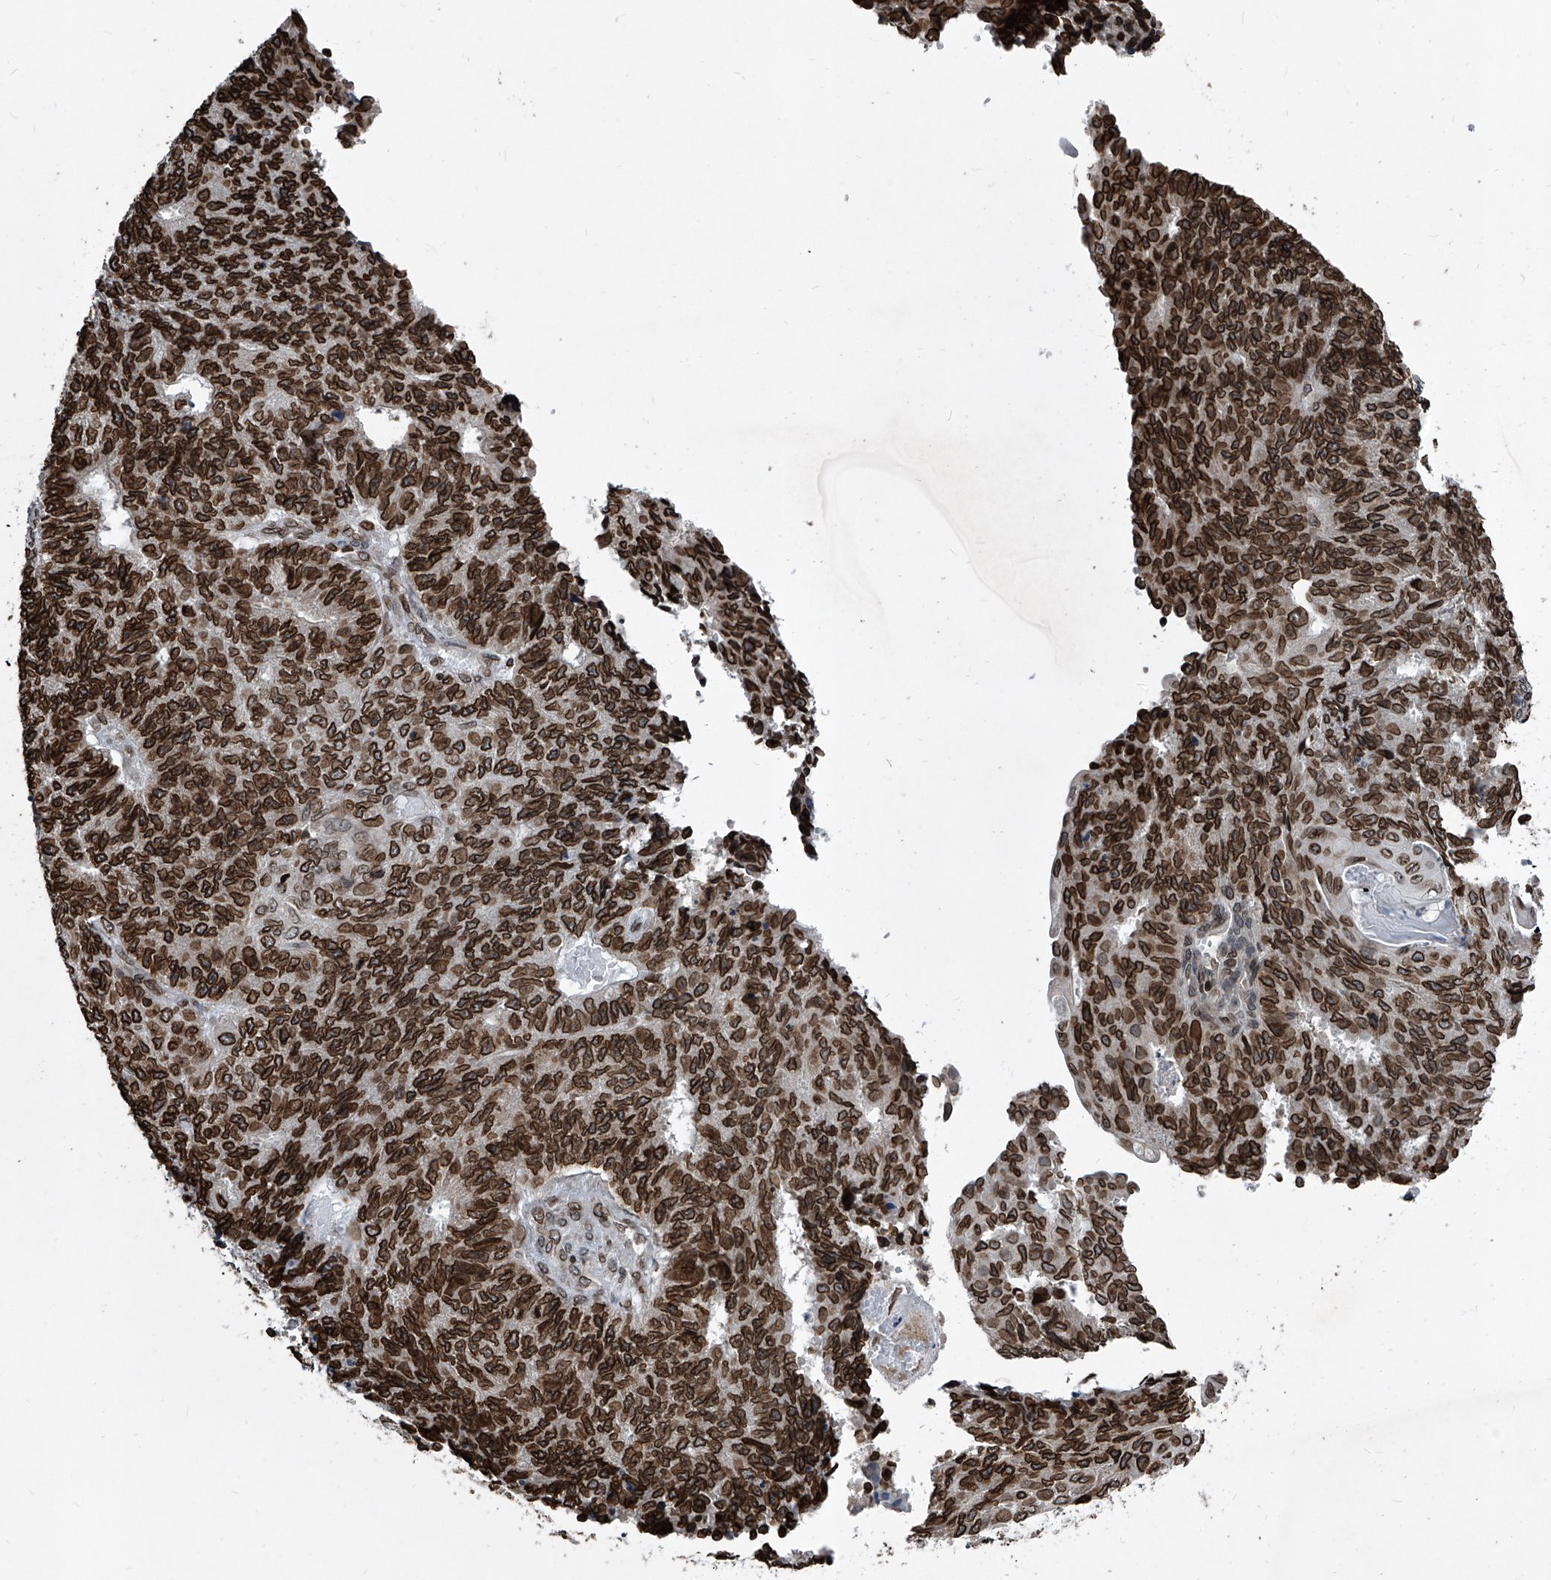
{"staining": {"intensity": "strong", "quantity": ">75%", "location": "cytoplasmic/membranous,nuclear"}, "tissue": "endometrial cancer", "cell_type": "Tumor cells", "image_type": "cancer", "snomed": [{"axis": "morphology", "description": "Adenocarcinoma, NOS"}, {"axis": "topography", "description": "Endometrium"}], "caption": "Protein analysis of endometrial cancer tissue demonstrates strong cytoplasmic/membranous and nuclear positivity in approximately >75% of tumor cells.", "gene": "PHF20", "patient": {"sex": "female", "age": 32}}